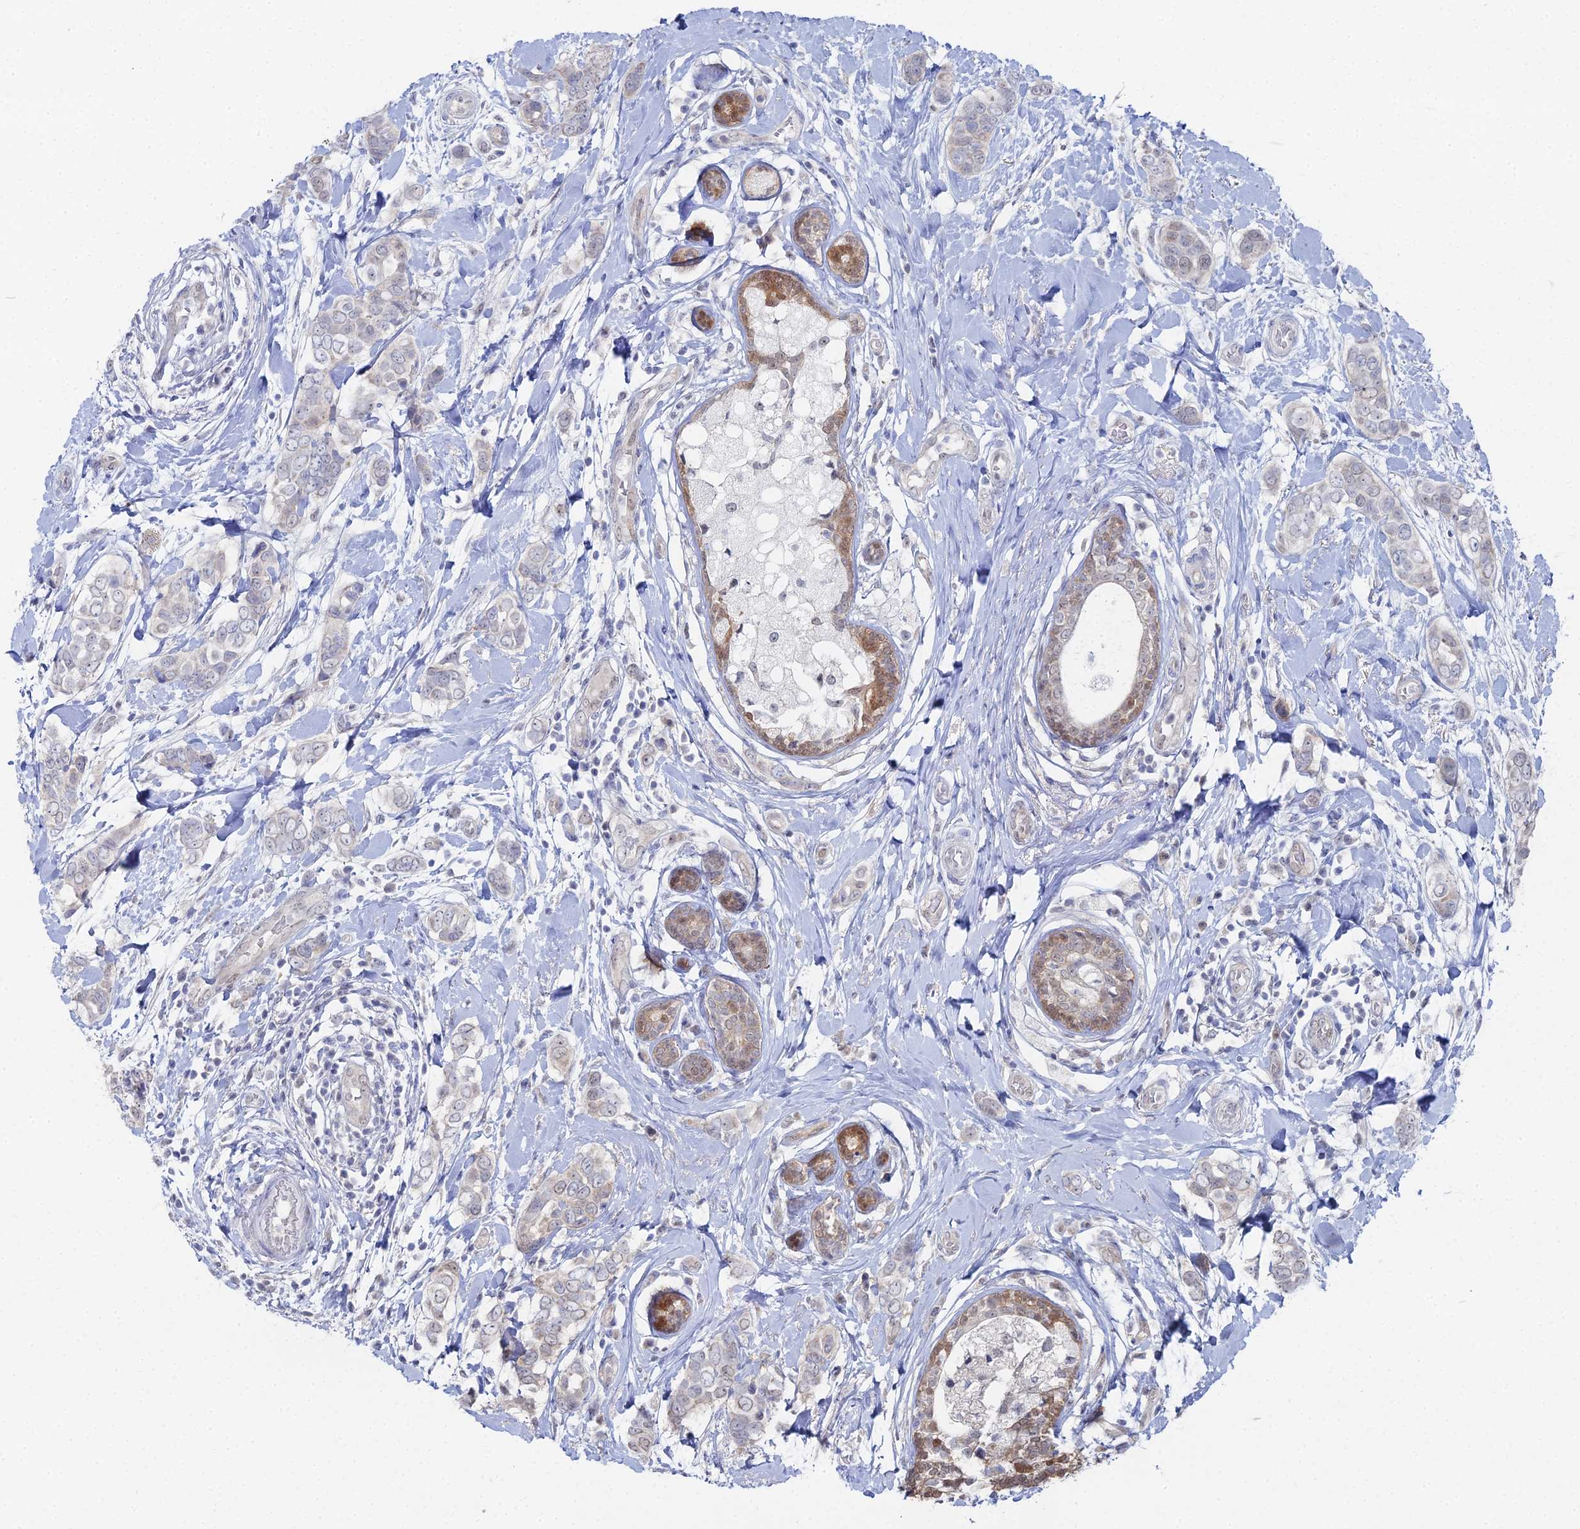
{"staining": {"intensity": "negative", "quantity": "none", "location": "none"}, "tissue": "breast cancer", "cell_type": "Tumor cells", "image_type": "cancer", "snomed": [{"axis": "morphology", "description": "Lobular carcinoma"}, {"axis": "topography", "description": "Breast"}], "caption": "Immunohistochemistry (IHC) of breast cancer (lobular carcinoma) exhibits no staining in tumor cells.", "gene": "THAP4", "patient": {"sex": "female", "age": 51}}